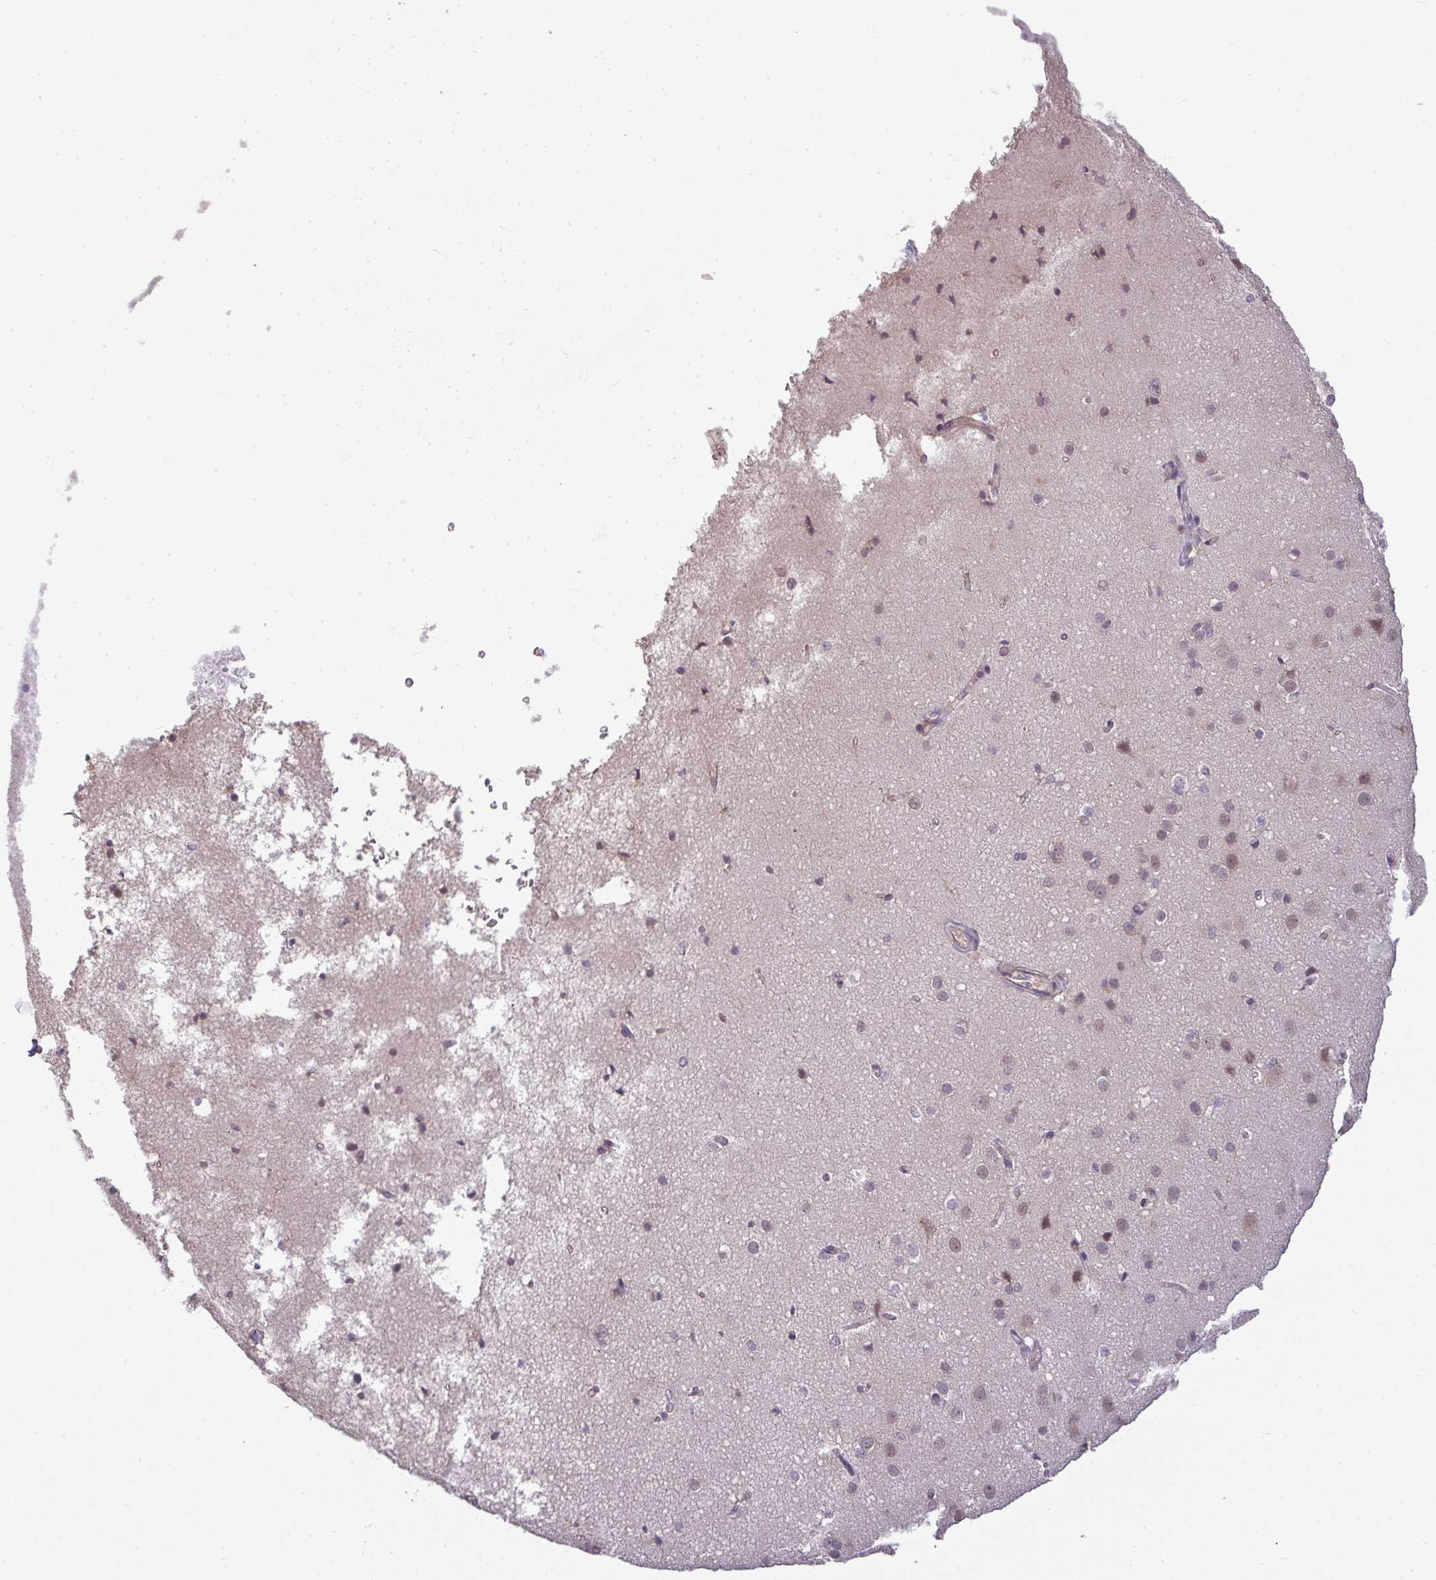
{"staining": {"intensity": "negative", "quantity": "none", "location": "none"}, "tissue": "cerebral cortex", "cell_type": "Endothelial cells", "image_type": "normal", "snomed": [{"axis": "morphology", "description": "Normal tissue, NOS"}, {"axis": "topography", "description": "Cerebral cortex"}], "caption": "High power microscopy micrograph of an immunohistochemistry (IHC) image of unremarkable cerebral cortex, revealing no significant staining in endothelial cells.", "gene": "CXCR1", "patient": {"sex": "male", "age": 37}}